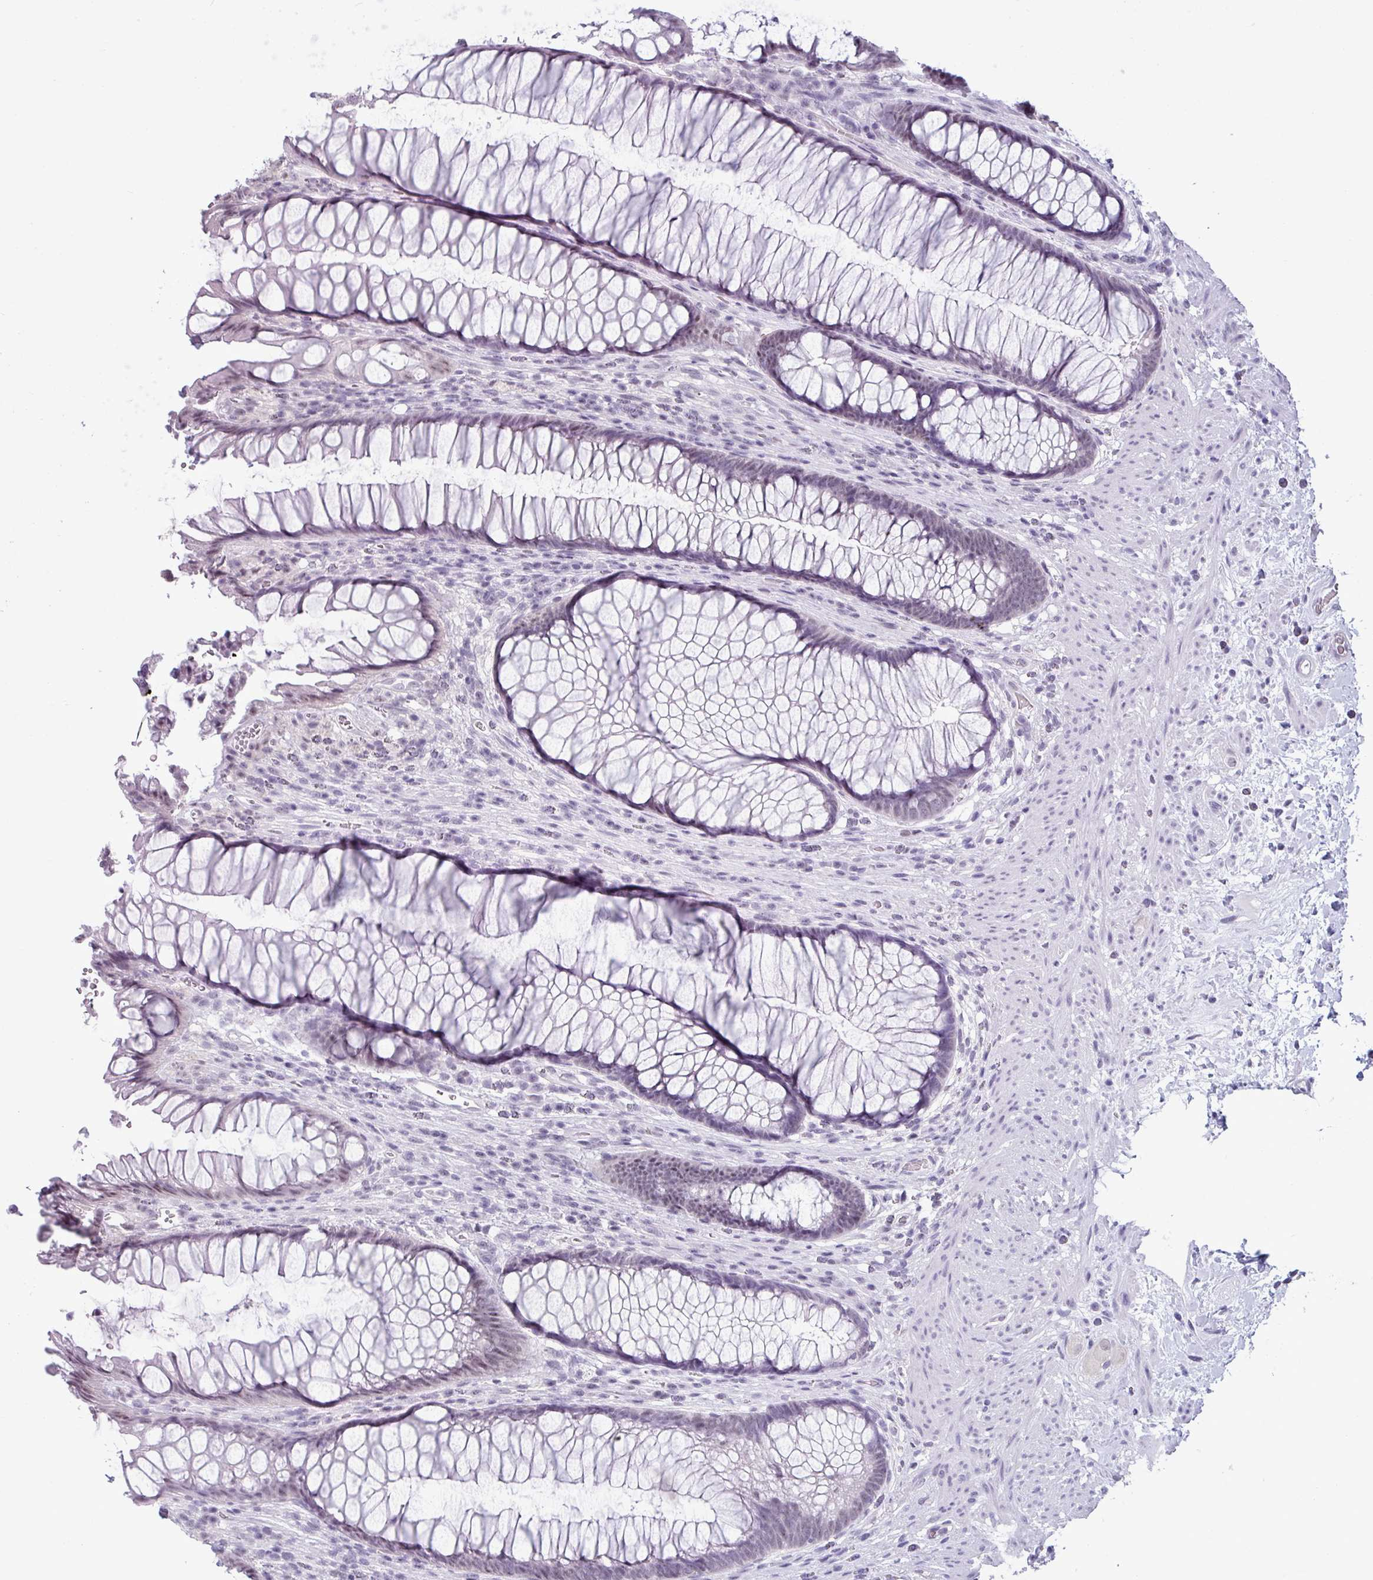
{"staining": {"intensity": "weak", "quantity": "<25%", "location": "nuclear"}, "tissue": "rectum", "cell_type": "Glandular cells", "image_type": "normal", "snomed": [{"axis": "morphology", "description": "Normal tissue, NOS"}, {"axis": "topography", "description": "Smooth muscle"}, {"axis": "topography", "description": "Rectum"}], "caption": "Immunohistochemistry (IHC) image of benign rectum stained for a protein (brown), which demonstrates no positivity in glandular cells.", "gene": "SRGAP1", "patient": {"sex": "male", "age": 53}}